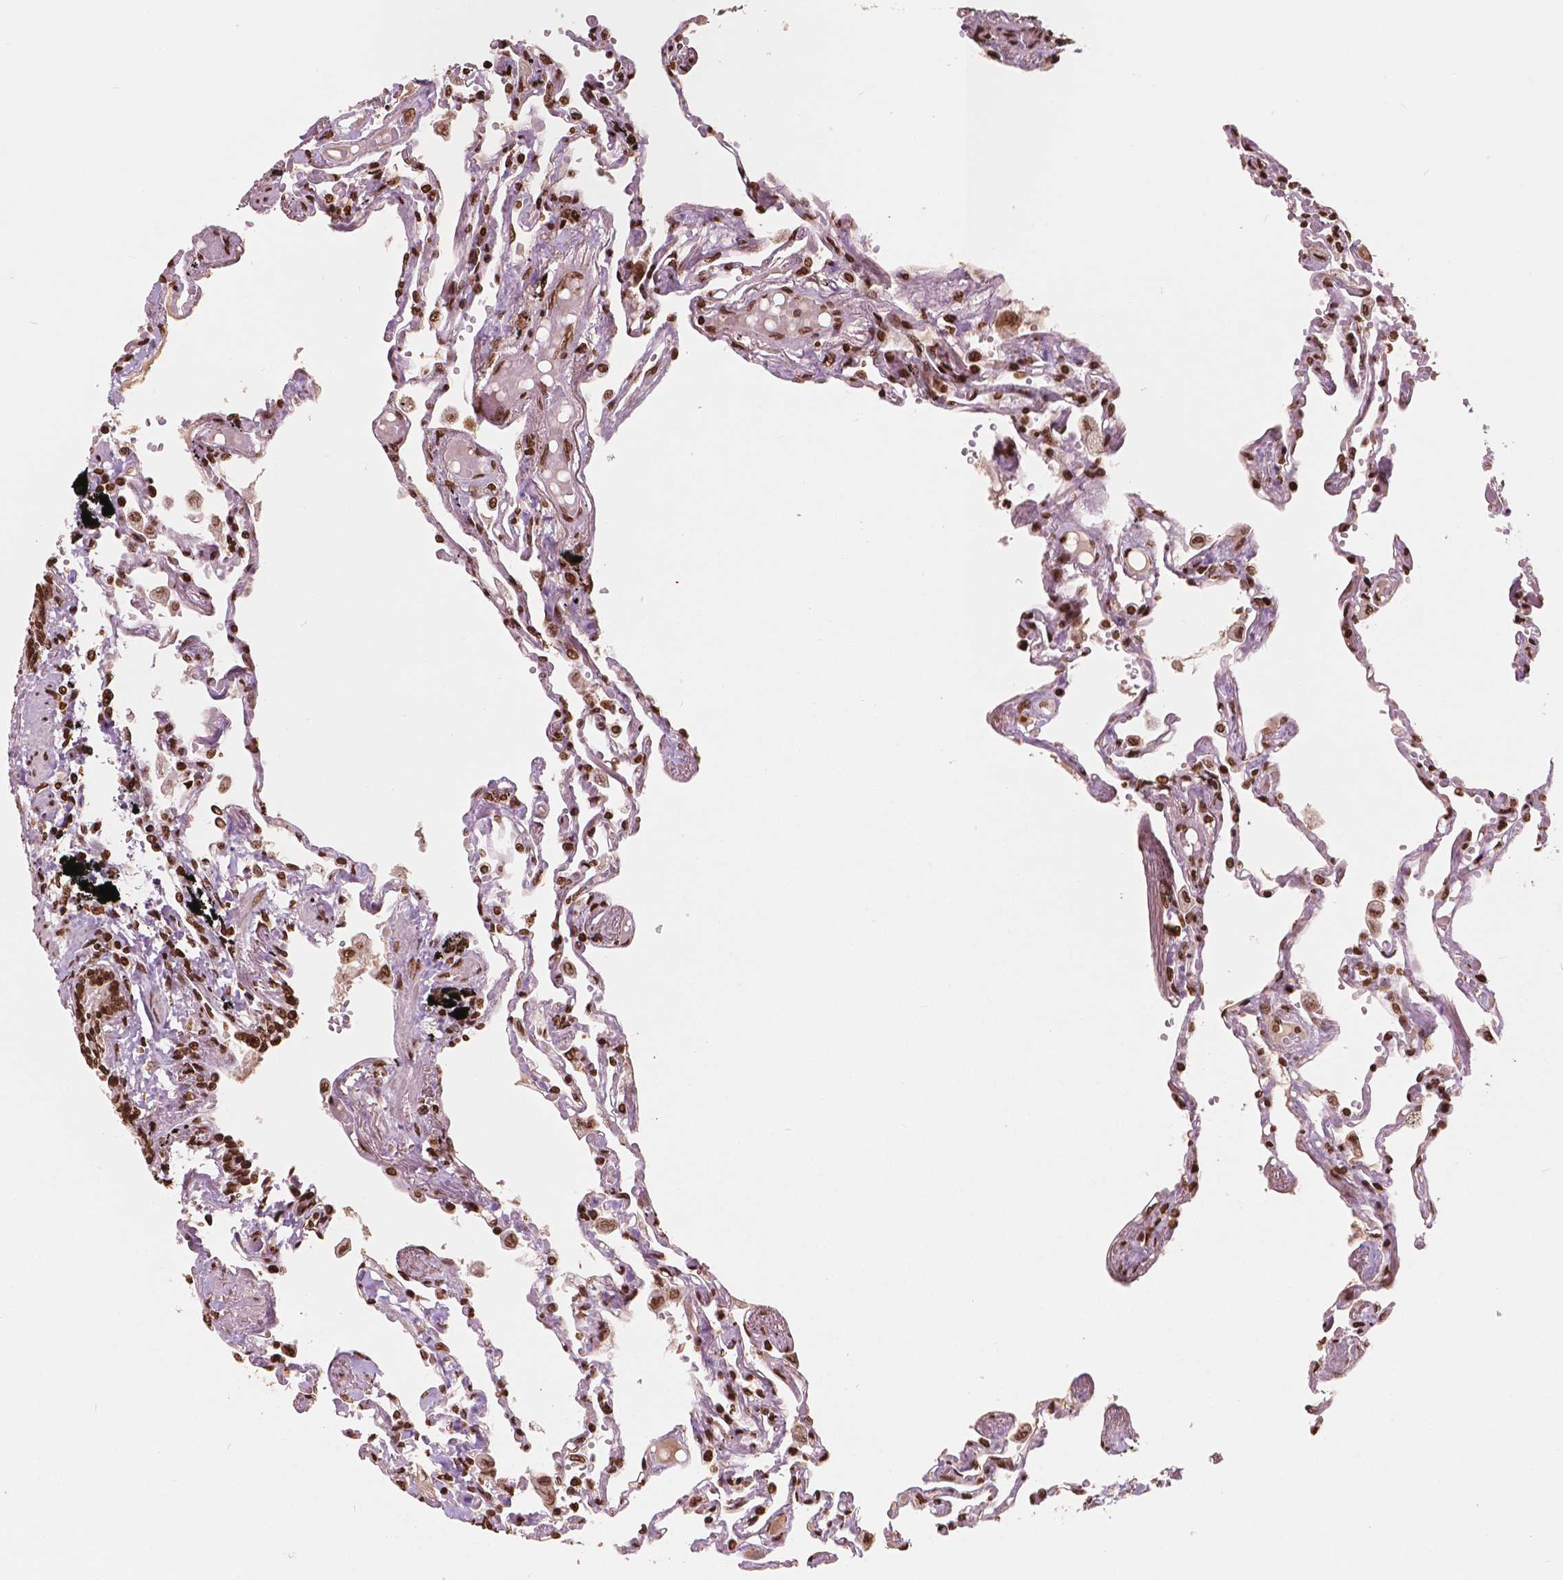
{"staining": {"intensity": "strong", "quantity": ">75%", "location": "nuclear"}, "tissue": "lung", "cell_type": "Alveolar cells", "image_type": "normal", "snomed": [{"axis": "morphology", "description": "Normal tissue, NOS"}, {"axis": "morphology", "description": "Adenocarcinoma, NOS"}, {"axis": "topography", "description": "Cartilage tissue"}, {"axis": "topography", "description": "Lung"}], "caption": "A high-resolution image shows IHC staining of unremarkable lung, which exhibits strong nuclear staining in about >75% of alveolar cells. (Brightfield microscopy of DAB IHC at high magnification).", "gene": "H3C7", "patient": {"sex": "female", "age": 67}}